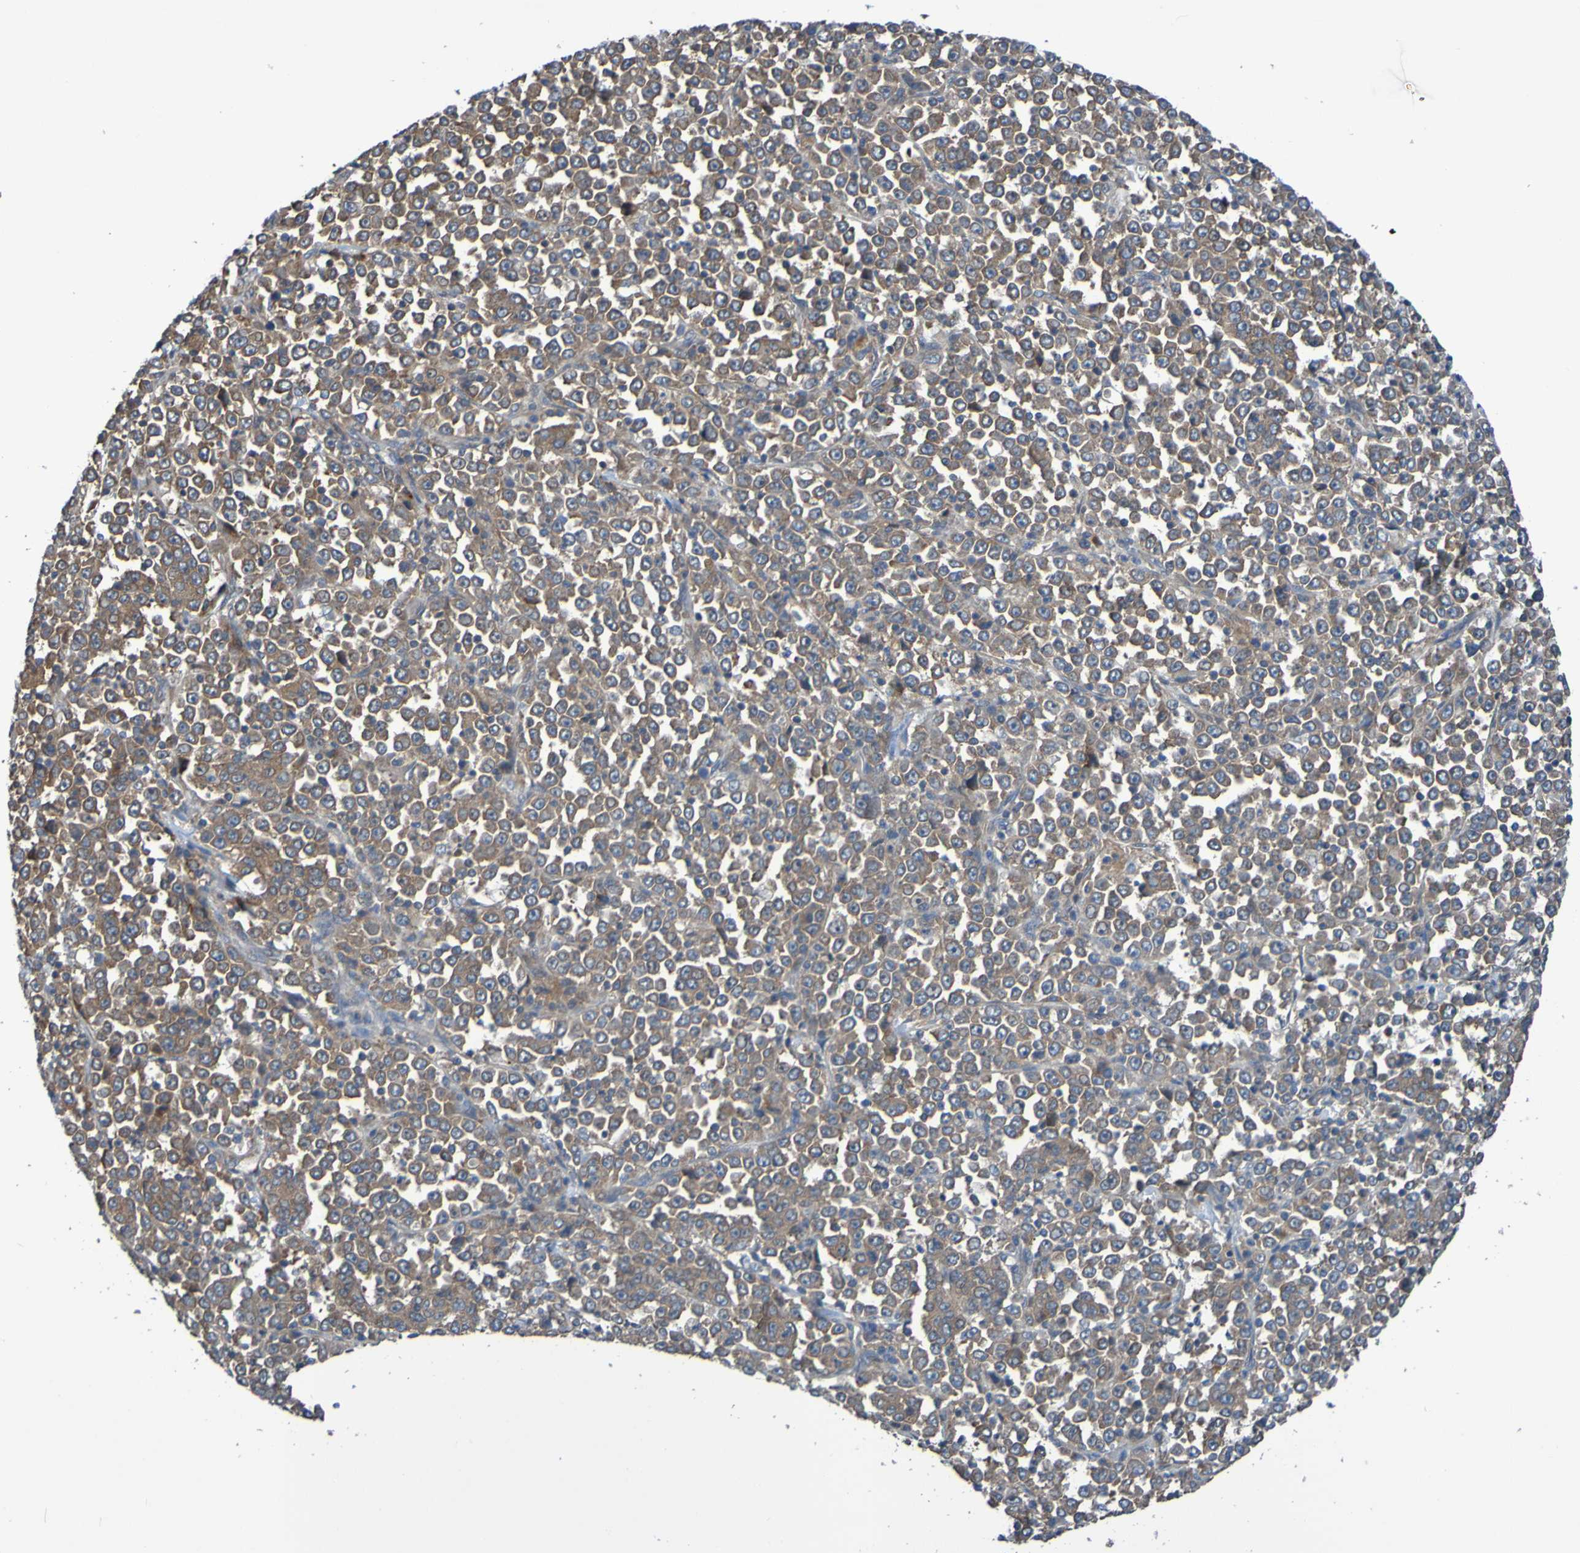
{"staining": {"intensity": "moderate", "quantity": ">75%", "location": "cytoplasmic/membranous"}, "tissue": "stomach cancer", "cell_type": "Tumor cells", "image_type": "cancer", "snomed": [{"axis": "morphology", "description": "Normal tissue, NOS"}, {"axis": "morphology", "description": "Adenocarcinoma, NOS"}, {"axis": "topography", "description": "Stomach, upper"}, {"axis": "topography", "description": "Stomach"}], "caption": "DAB immunohistochemical staining of human stomach cancer reveals moderate cytoplasmic/membranous protein staining in approximately >75% of tumor cells. (brown staining indicates protein expression, while blue staining denotes nuclei).", "gene": "SDK1", "patient": {"sex": "male", "age": 59}}